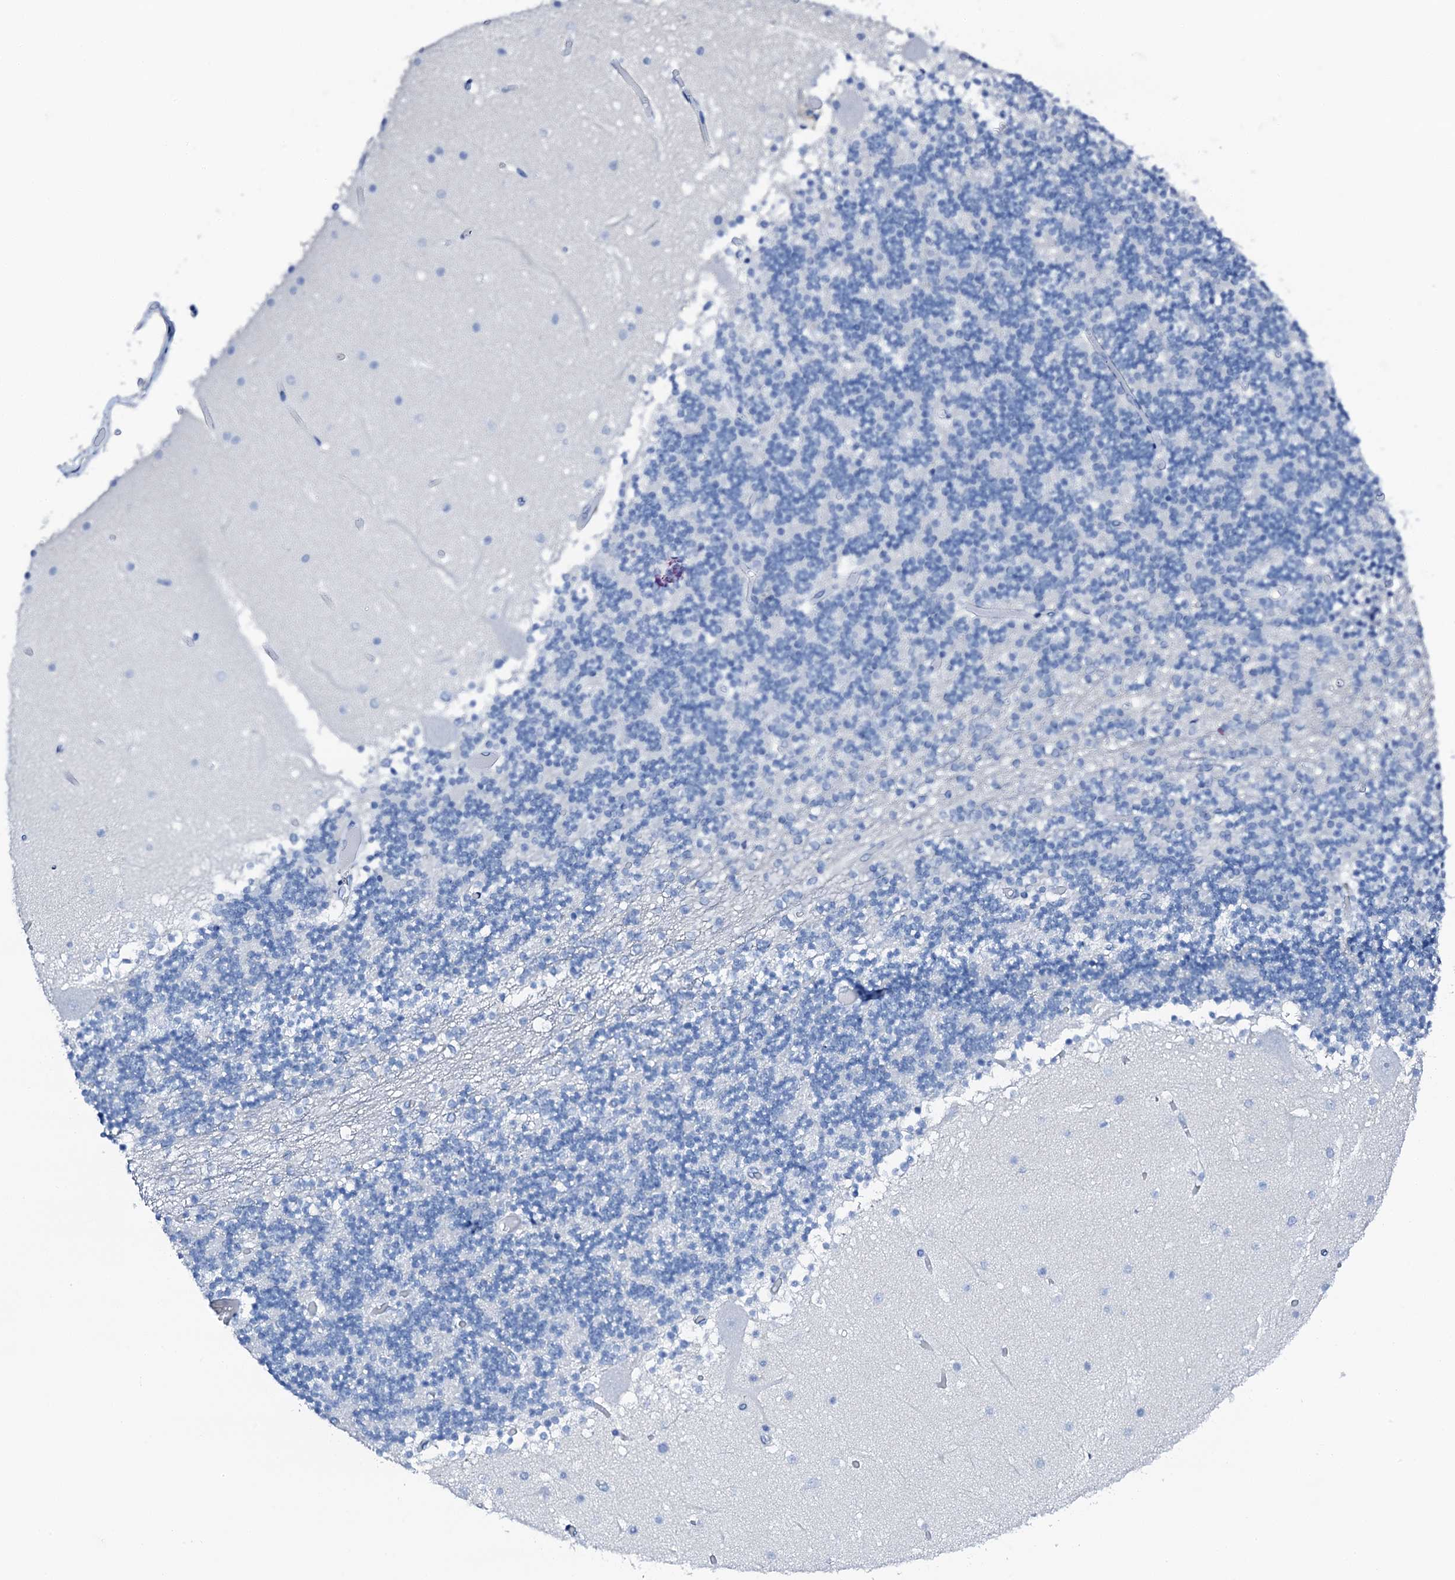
{"staining": {"intensity": "negative", "quantity": "none", "location": "none"}, "tissue": "cerebellum", "cell_type": "Cells in granular layer", "image_type": "normal", "snomed": [{"axis": "morphology", "description": "Normal tissue, NOS"}, {"axis": "topography", "description": "Cerebellum"}], "caption": "Immunohistochemistry image of normal human cerebellum stained for a protein (brown), which reveals no positivity in cells in granular layer.", "gene": "PTH", "patient": {"sex": "female", "age": 28}}